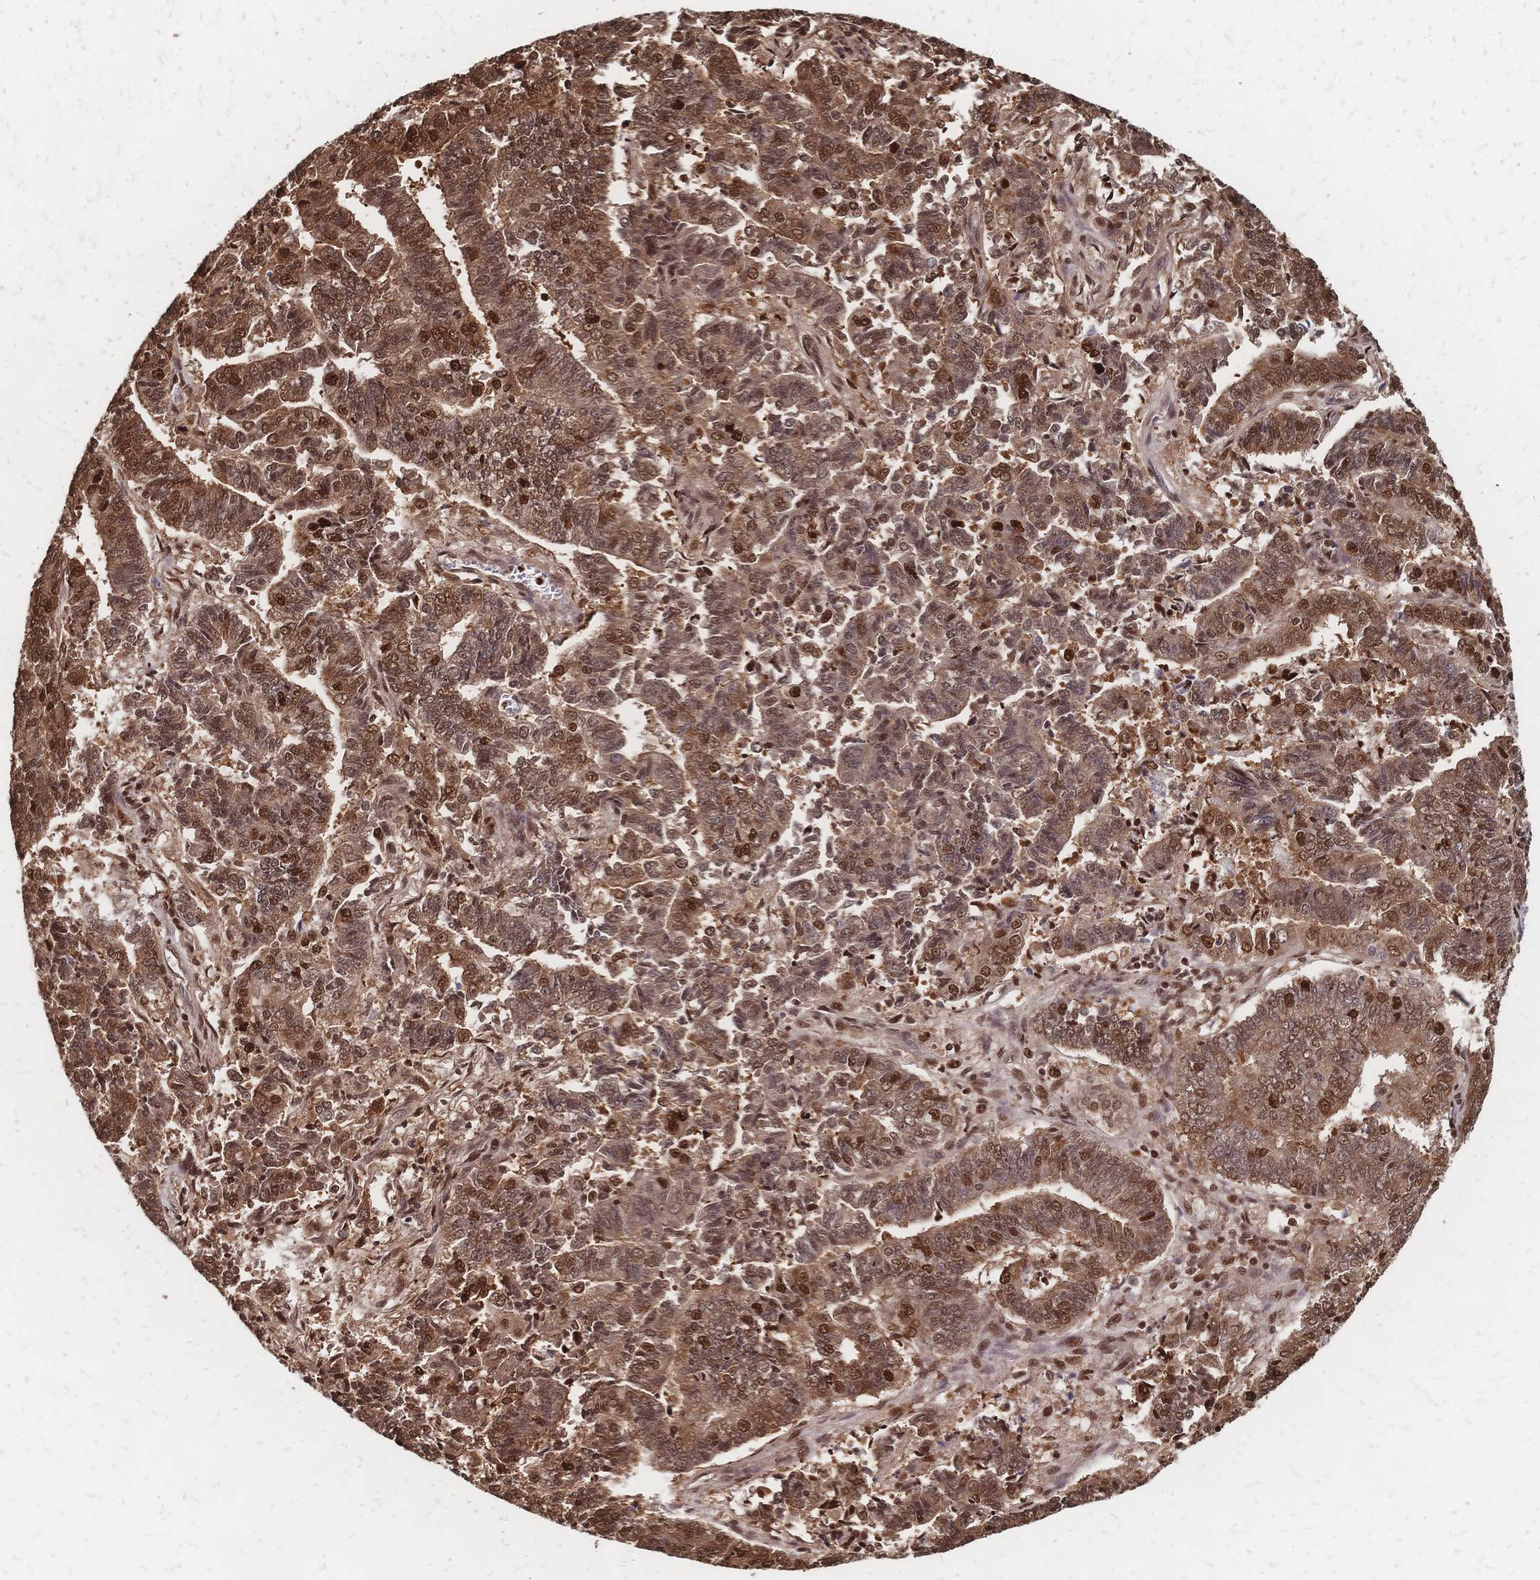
{"staining": {"intensity": "moderate", "quantity": ">75%", "location": "cytoplasmic/membranous,nuclear"}, "tissue": "endometrial cancer", "cell_type": "Tumor cells", "image_type": "cancer", "snomed": [{"axis": "morphology", "description": "Adenocarcinoma, NOS"}, {"axis": "topography", "description": "Endometrium"}], "caption": "Protein staining of adenocarcinoma (endometrial) tissue displays moderate cytoplasmic/membranous and nuclear positivity in approximately >75% of tumor cells. (brown staining indicates protein expression, while blue staining denotes nuclei).", "gene": "HDGF", "patient": {"sex": "female", "age": 72}}